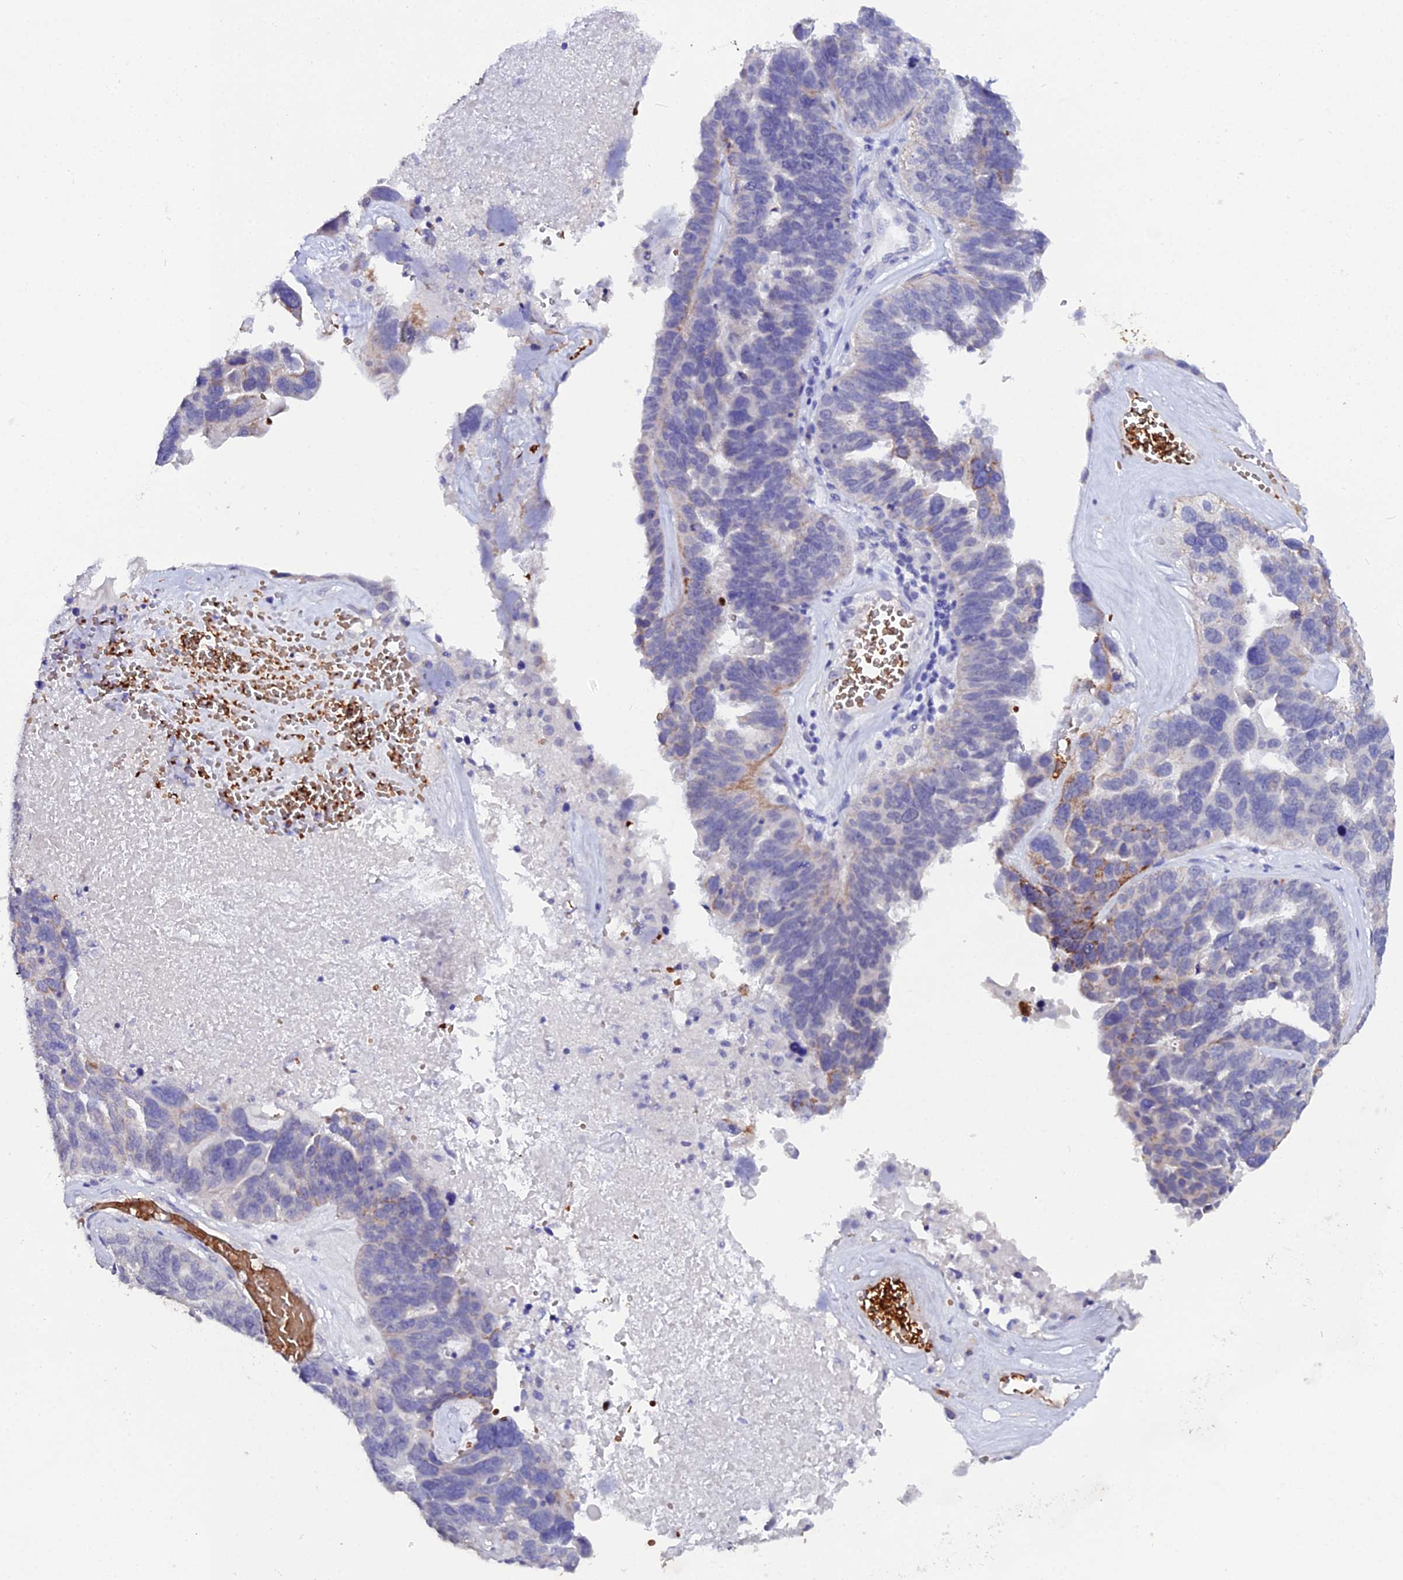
{"staining": {"intensity": "negative", "quantity": "none", "location": "none"}, "tissue": "ovarian cancer", "cell_type": "Tumor cells", "image_type": "cancer", "snomed": [{"axis": "morphology", "description": "Cystadenocarcinoma, serous, NOS"}, {"axis": "topography", "description": "Ovary"}], "caption": "An immunohistochemistry (IHC) image of ovarian cancer is shown. There is no staining in tumor cells of ovarian cancer.", "gene": "CFAP45", "patient": {"sex": "female", "age": 59}}